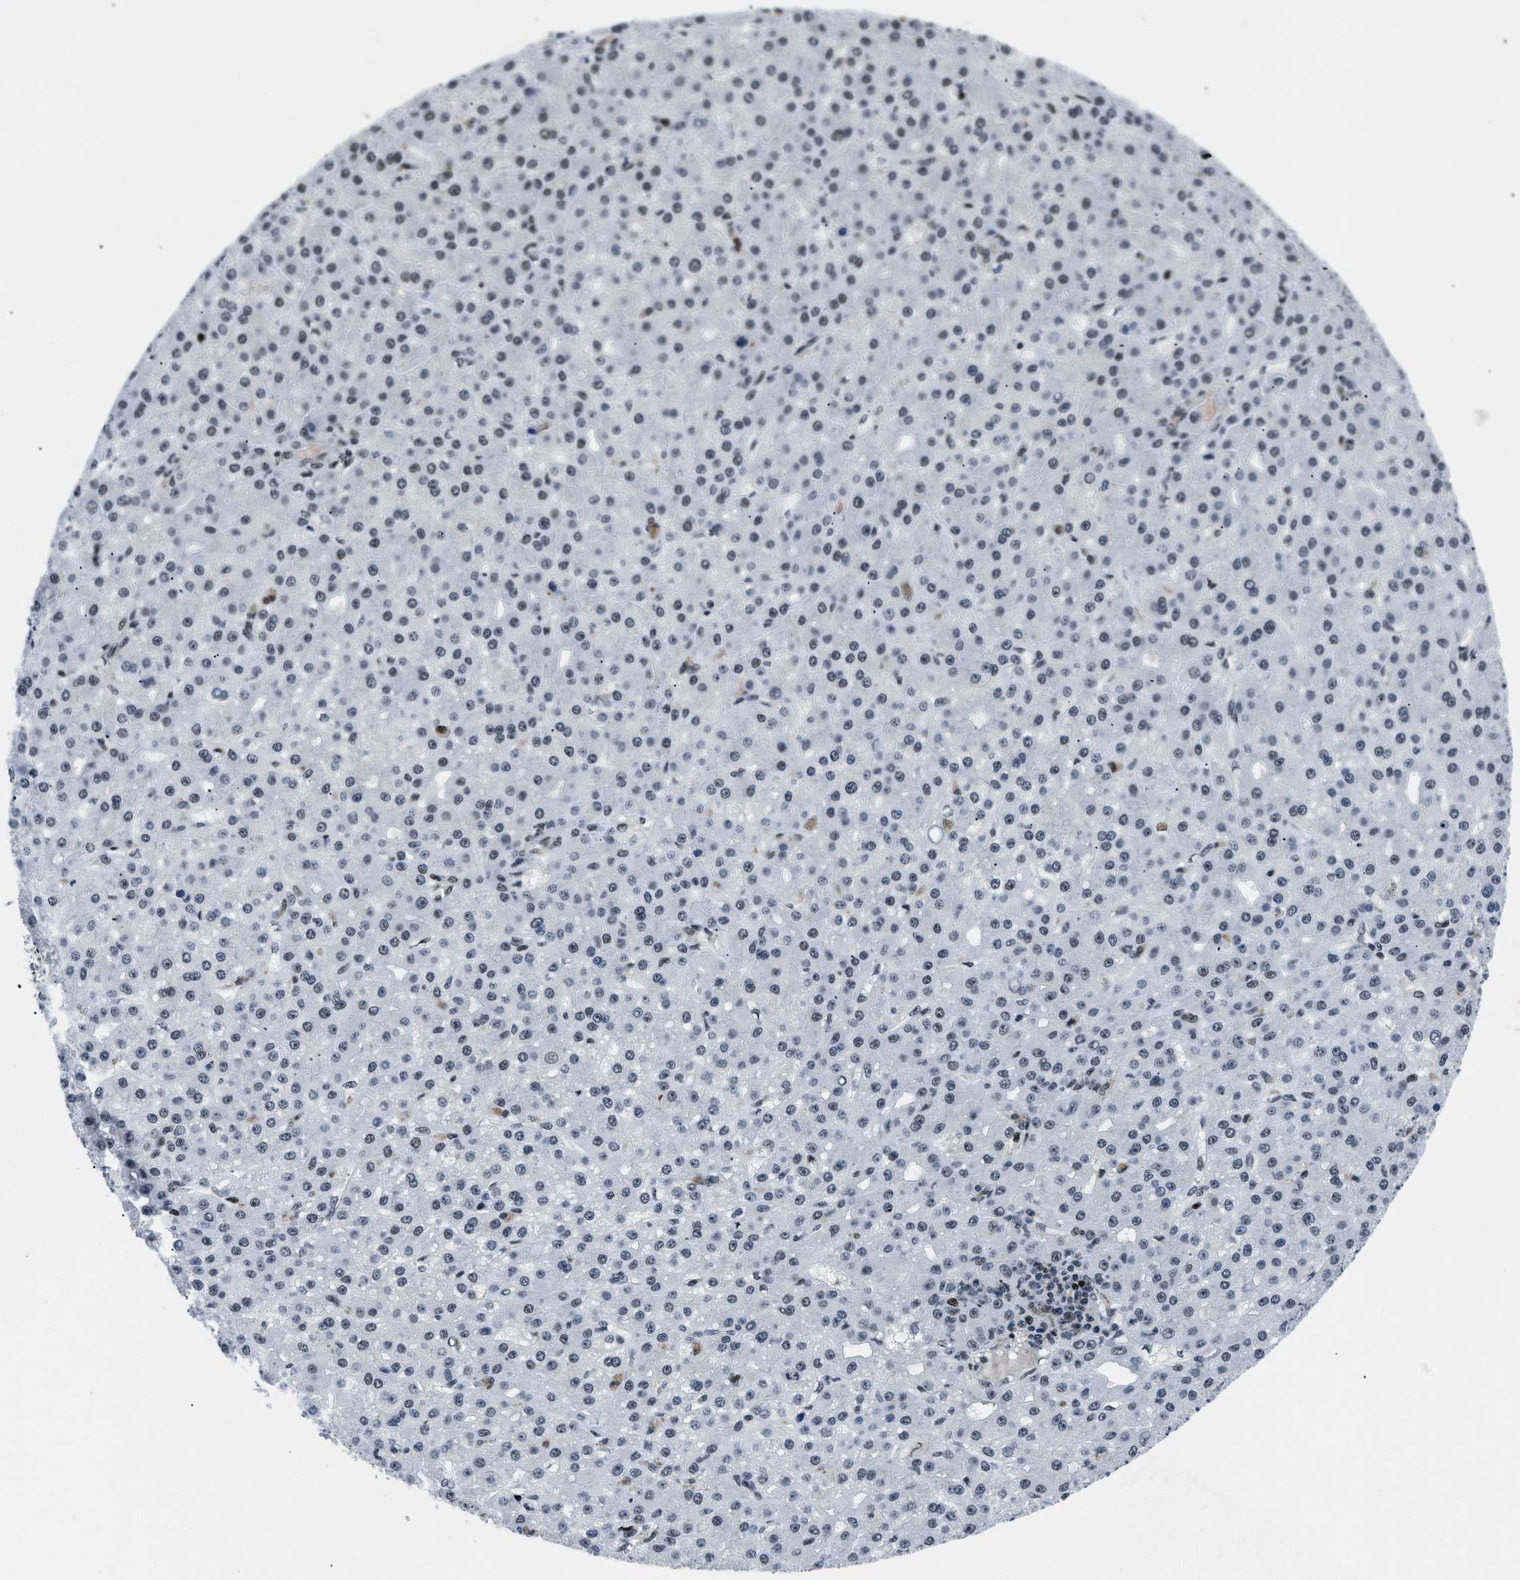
{"staining": {"intensity": "moderate", "quantity": ">75%", "location": "nuclear"}, "tissue": "liver cancer", "cell_type": "Tumor cells", "image_type": "cancer", "snomed": [{"axis": "morphology", "description": "Carcinoma, Hepatocellular, NOS"}, {"axis": "topography", "description": "Liver"}], "caption": "A brown stain labels moderate nuclear positivity of a protein in liver cancer tumor cells.", "gene": "SMARCB1", "patient": {"sex": "male", "age": 67}}